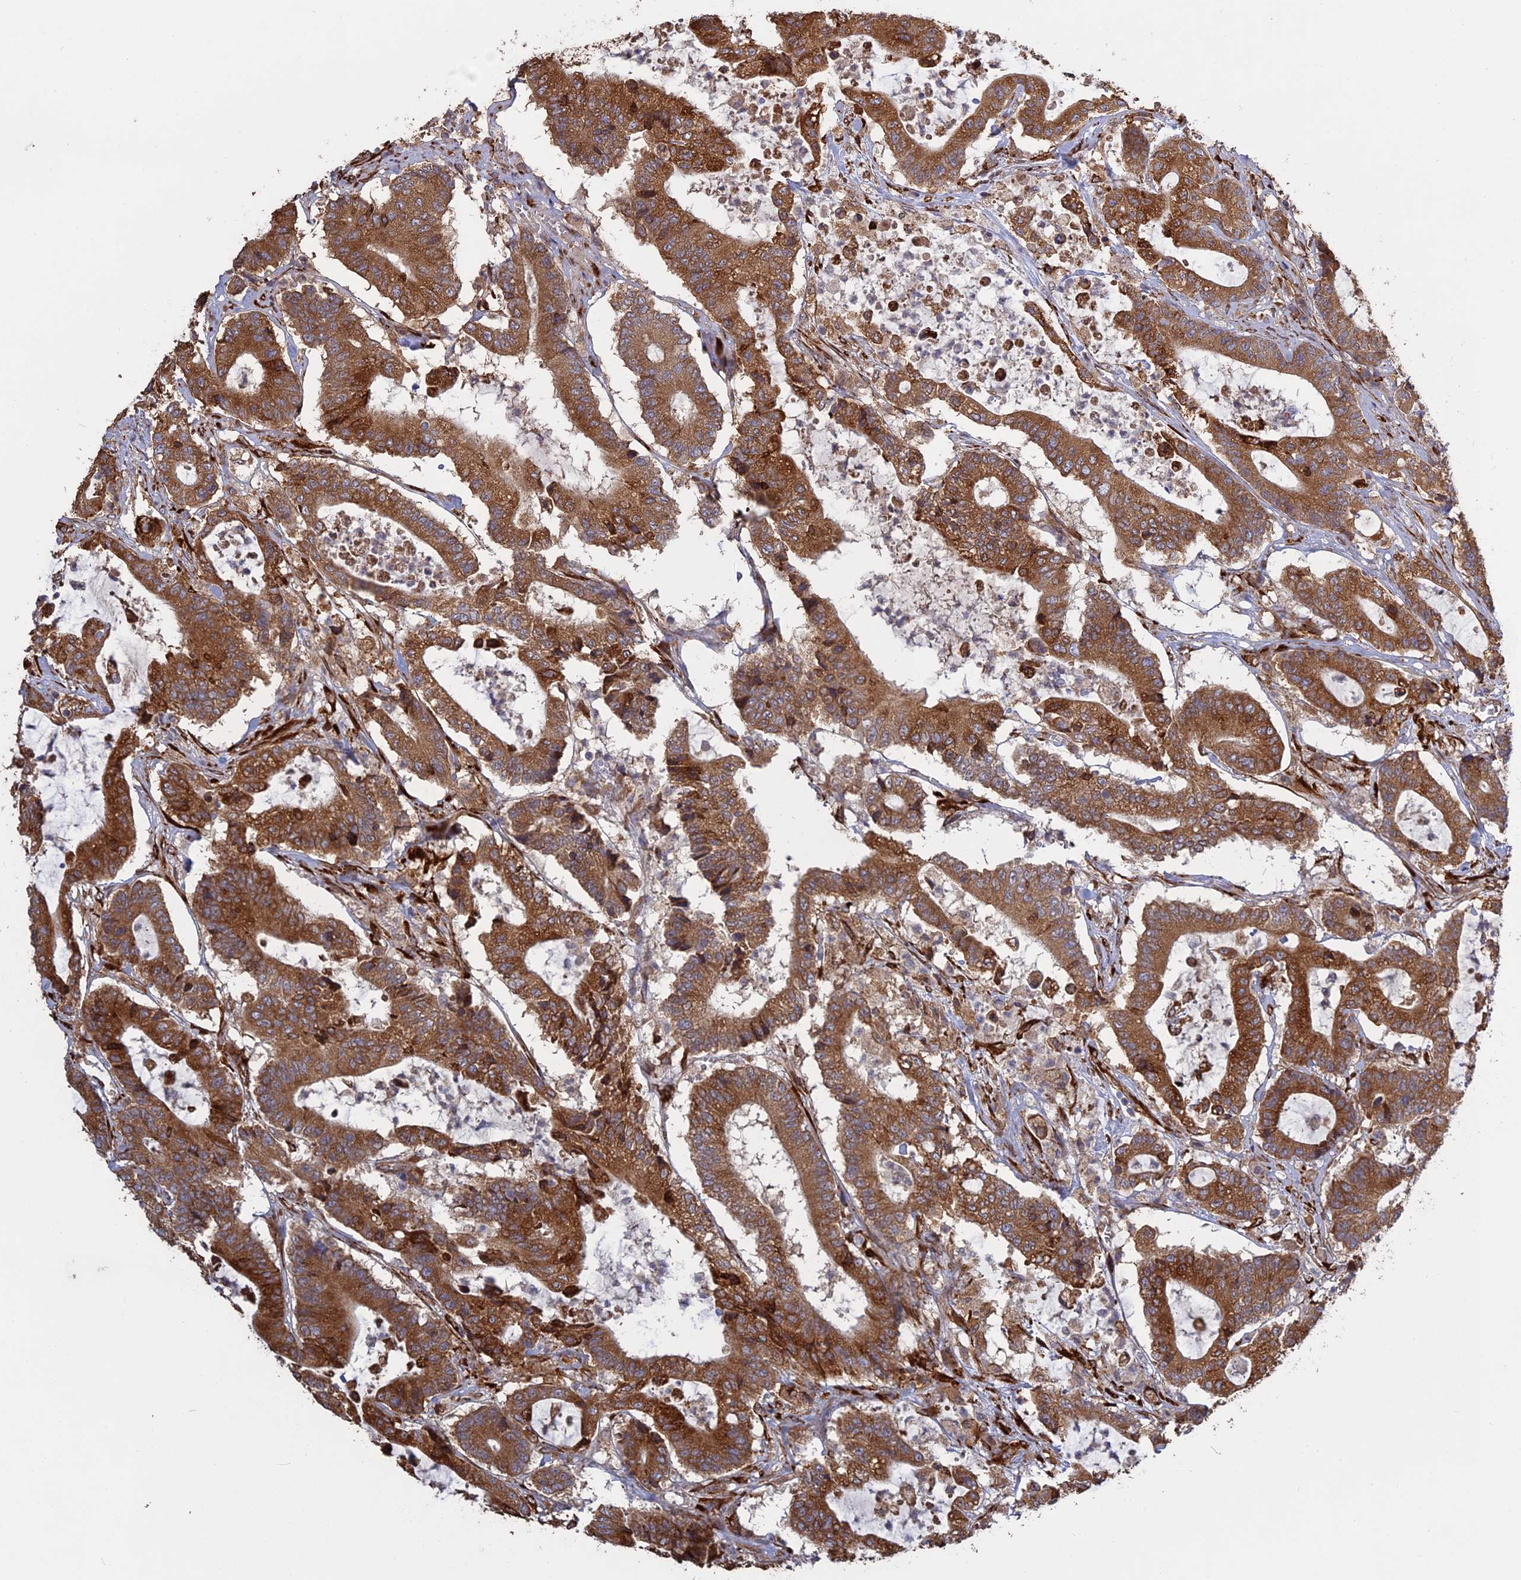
{"staining": {"intensity": "moderate", "quantity": ">75%", "location": "cytoplasmic/membranous"}, "tissue": "colorectal cancer", "cell_type": "Tumor cells", "image_type": "cancer", "snomed": [{"axis": "morphology", "description": "Adenocarcinoma, NOS"}, {"axis": "topography", "description": "Colon"}], "caption": "An IHC micrograph of tumor tissue is shown. Protein staining in brown highlights moderate cytoplasmic/membranous positivity in colorectal cancer (adenocarcinoma) within tumor cells. The staining was performed using DAB to visualize the protein expression in brown, while the nuclei were stained in blue with hematoxylin (Magnification: 20x).", "gene": "PPIC", "patient": {"sex": "female", "age": 84}}